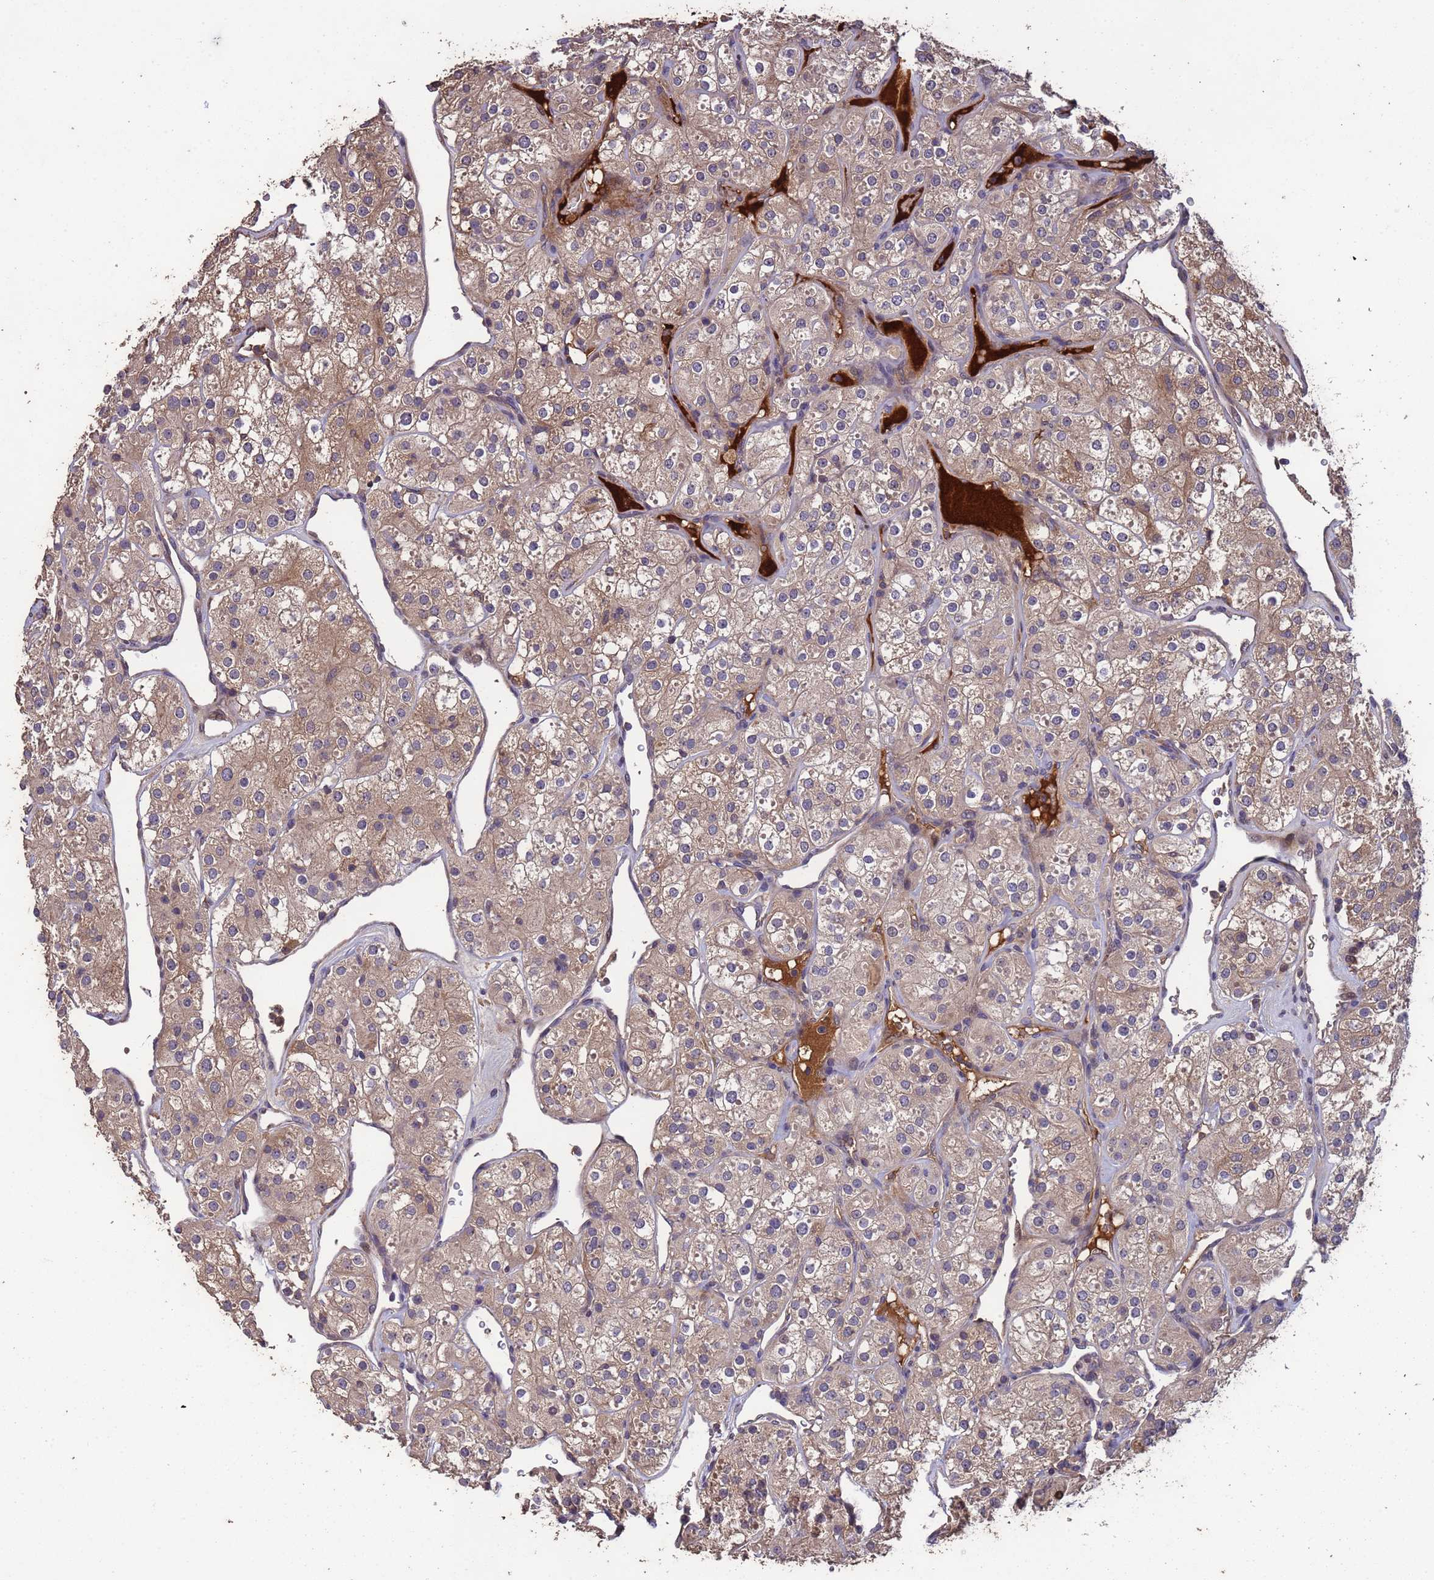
{"staining": {"intensity": "weak", "quantity": ">75%", "location": "cytoplasmic/membranous"}, "tissue": "renal cancer", "cell_type": "Tumor cells", "image_type": "cancer", "snomed": [{"axis": "morphology", "description": "Adenocarcinoma, NOS"}, {"axis": "topography", "description": "Kidney"}], "caption": "Brown immunohistochemical staining in human adenocarcinoma (renal) displays weak cytoplasmic/membranous staining in approximately >75% of tumor cells. (IHC, brightfield microscopy, high magnification).", "gene": "CCDC184", "patient": {"sex": "male", "age": 77}}